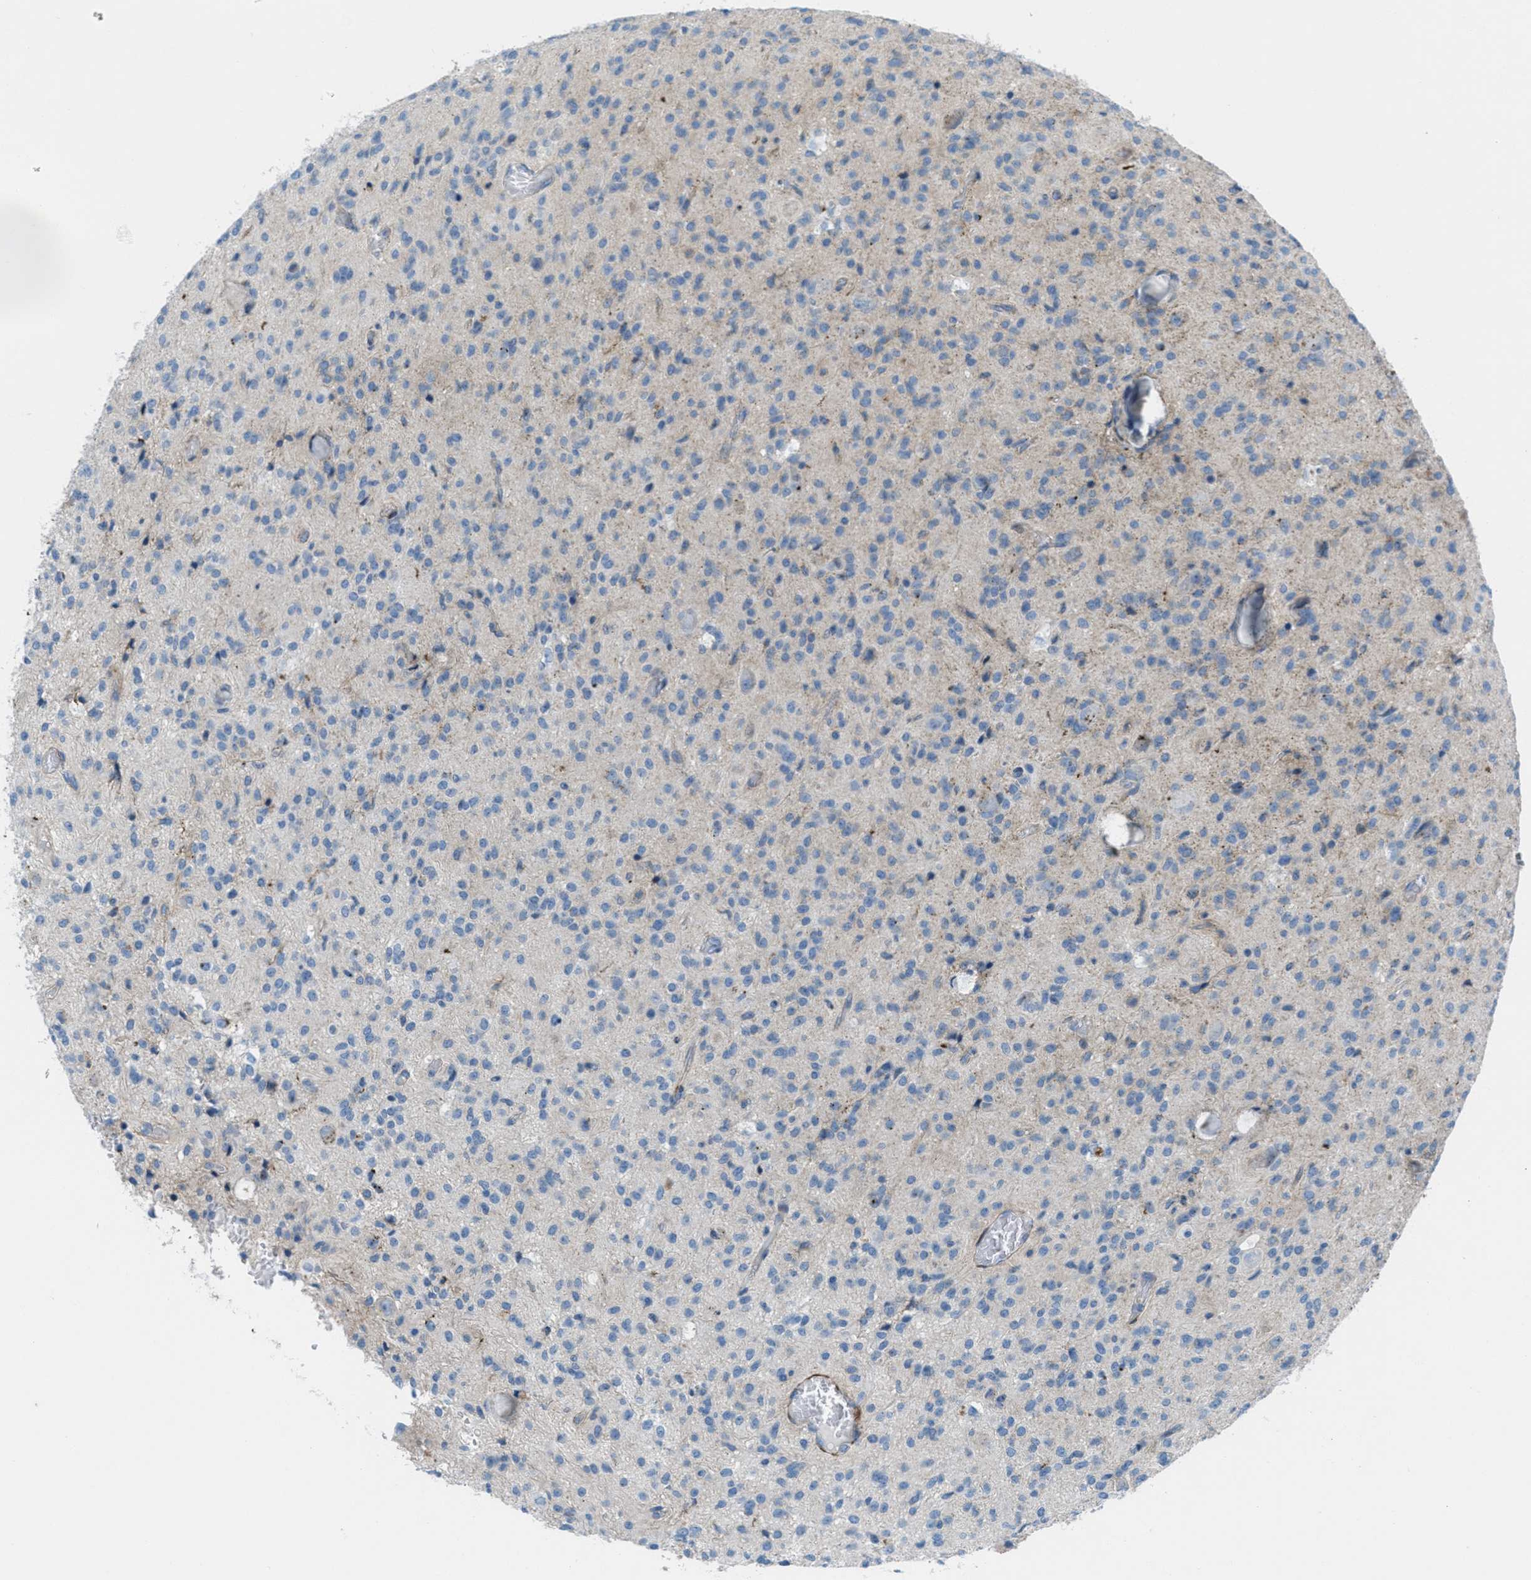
{"staining": {"intensity": "weak", "quantity": "<25%", "location": "cytoplasmic/membranous"}, "tissue": "glioma", "cell_type": "Tumor cells", "image_type": "cancer", "snomed": [{"axis": "morphology", "description": "Glioma, malignant, High grade"}, {"axis": "topography", "description": "Brain"}], "caption": "Immunohistochemistry (IHC) of human glioma demonstrates no staining in tumor cells.", "gene": "MFSD13A", "patient": {"sex": "female", "age": 59}}